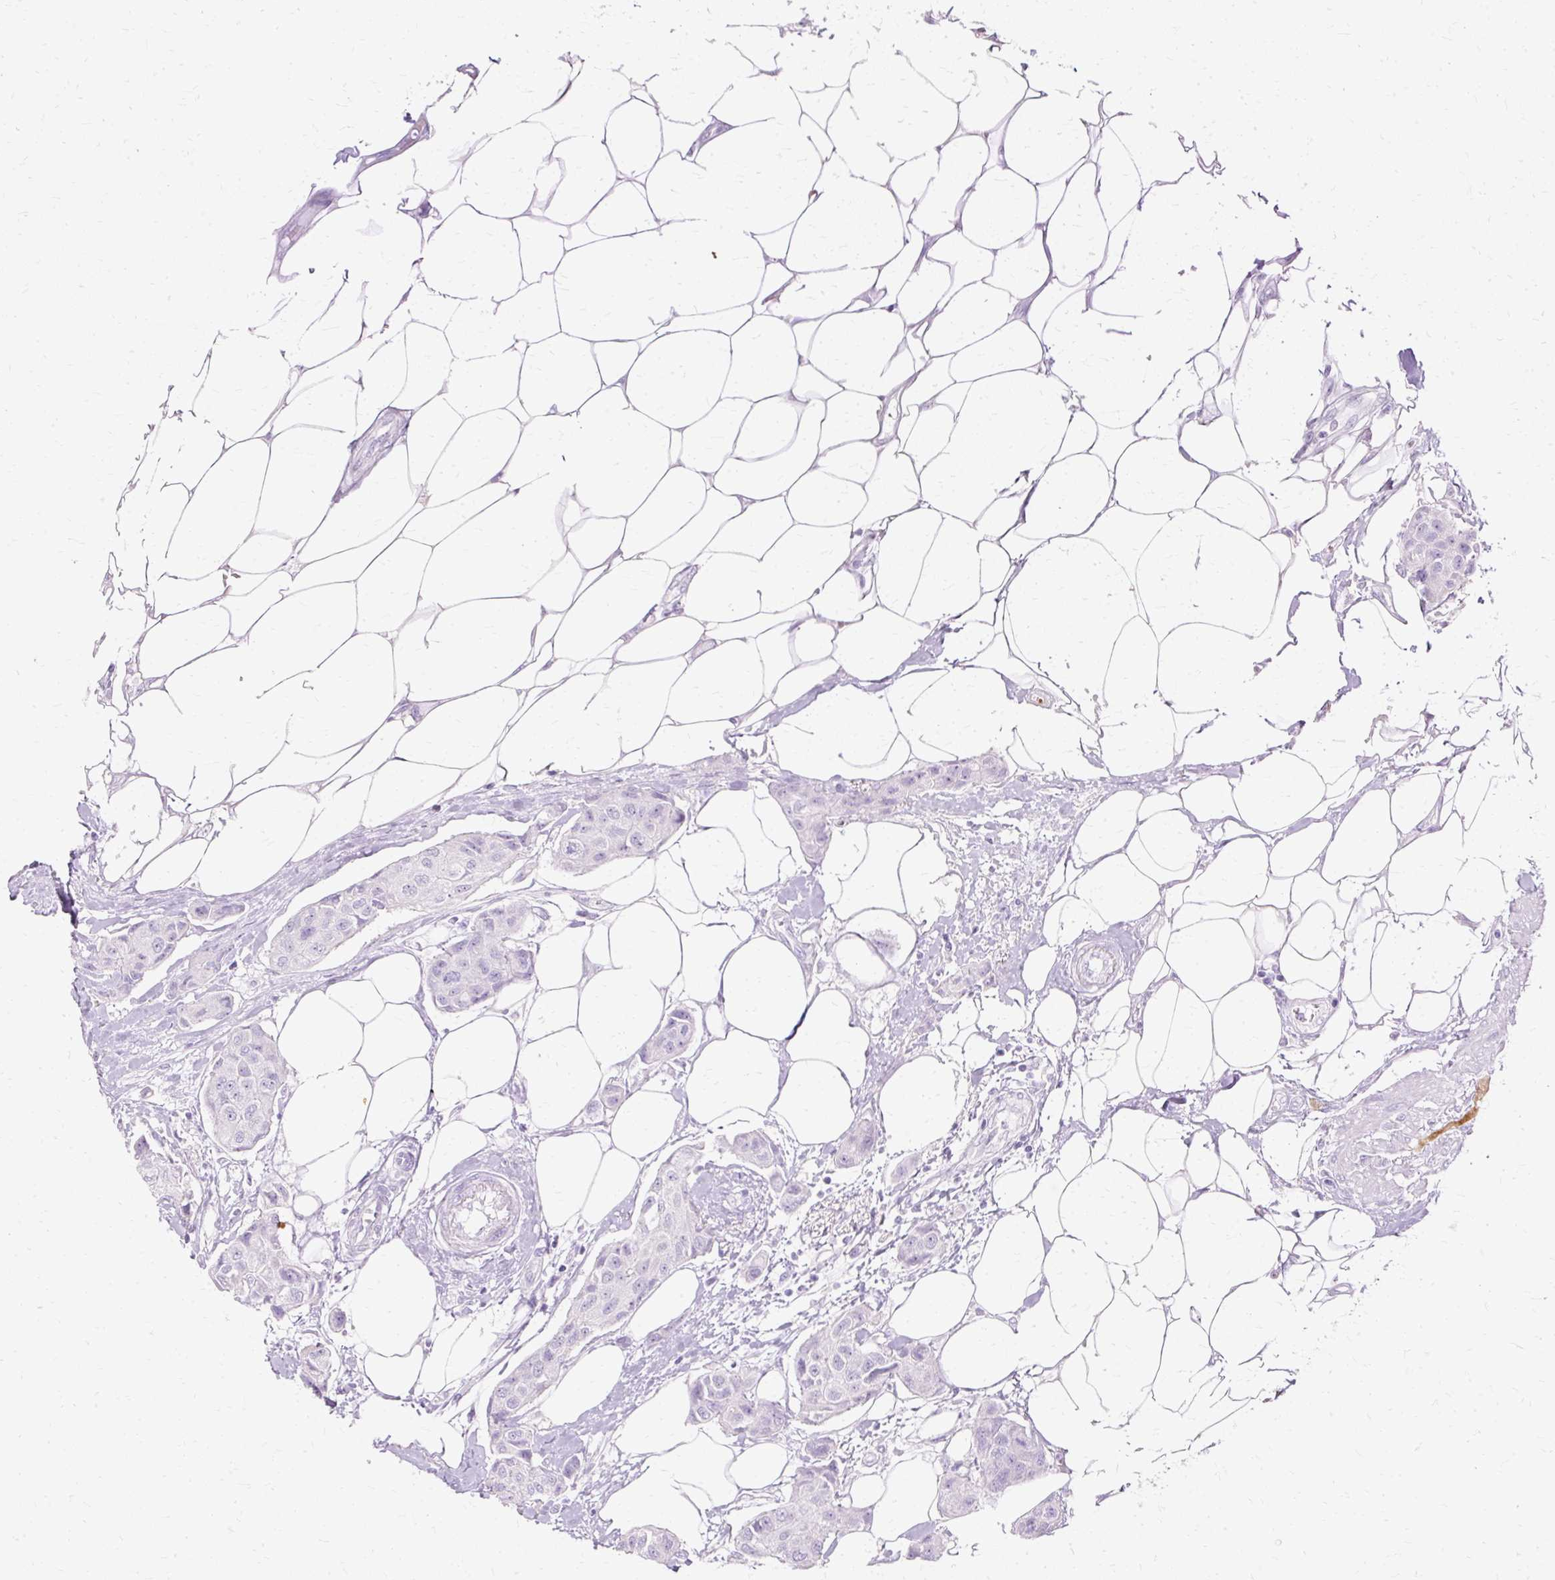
{"staining": {"intensity": "negative", "quantity": "none", "location": "none"}, "tissue": "breast cancer", "cell_type": "Tumor cells", "image_type": "cancer", "snomed": [{"axis": "morphology", "description": "Duct carcinoma"}, {"axis": "topography", "description": "Breast"}, {"axis": "topography", "description": "Lymph node"}], "caption": "DAB immunohistochemical staining of human breast cancer shows no significant expression in tumor cells.", "gene": "DEFA1", "patient": {"sex": "female", "age": 80}}